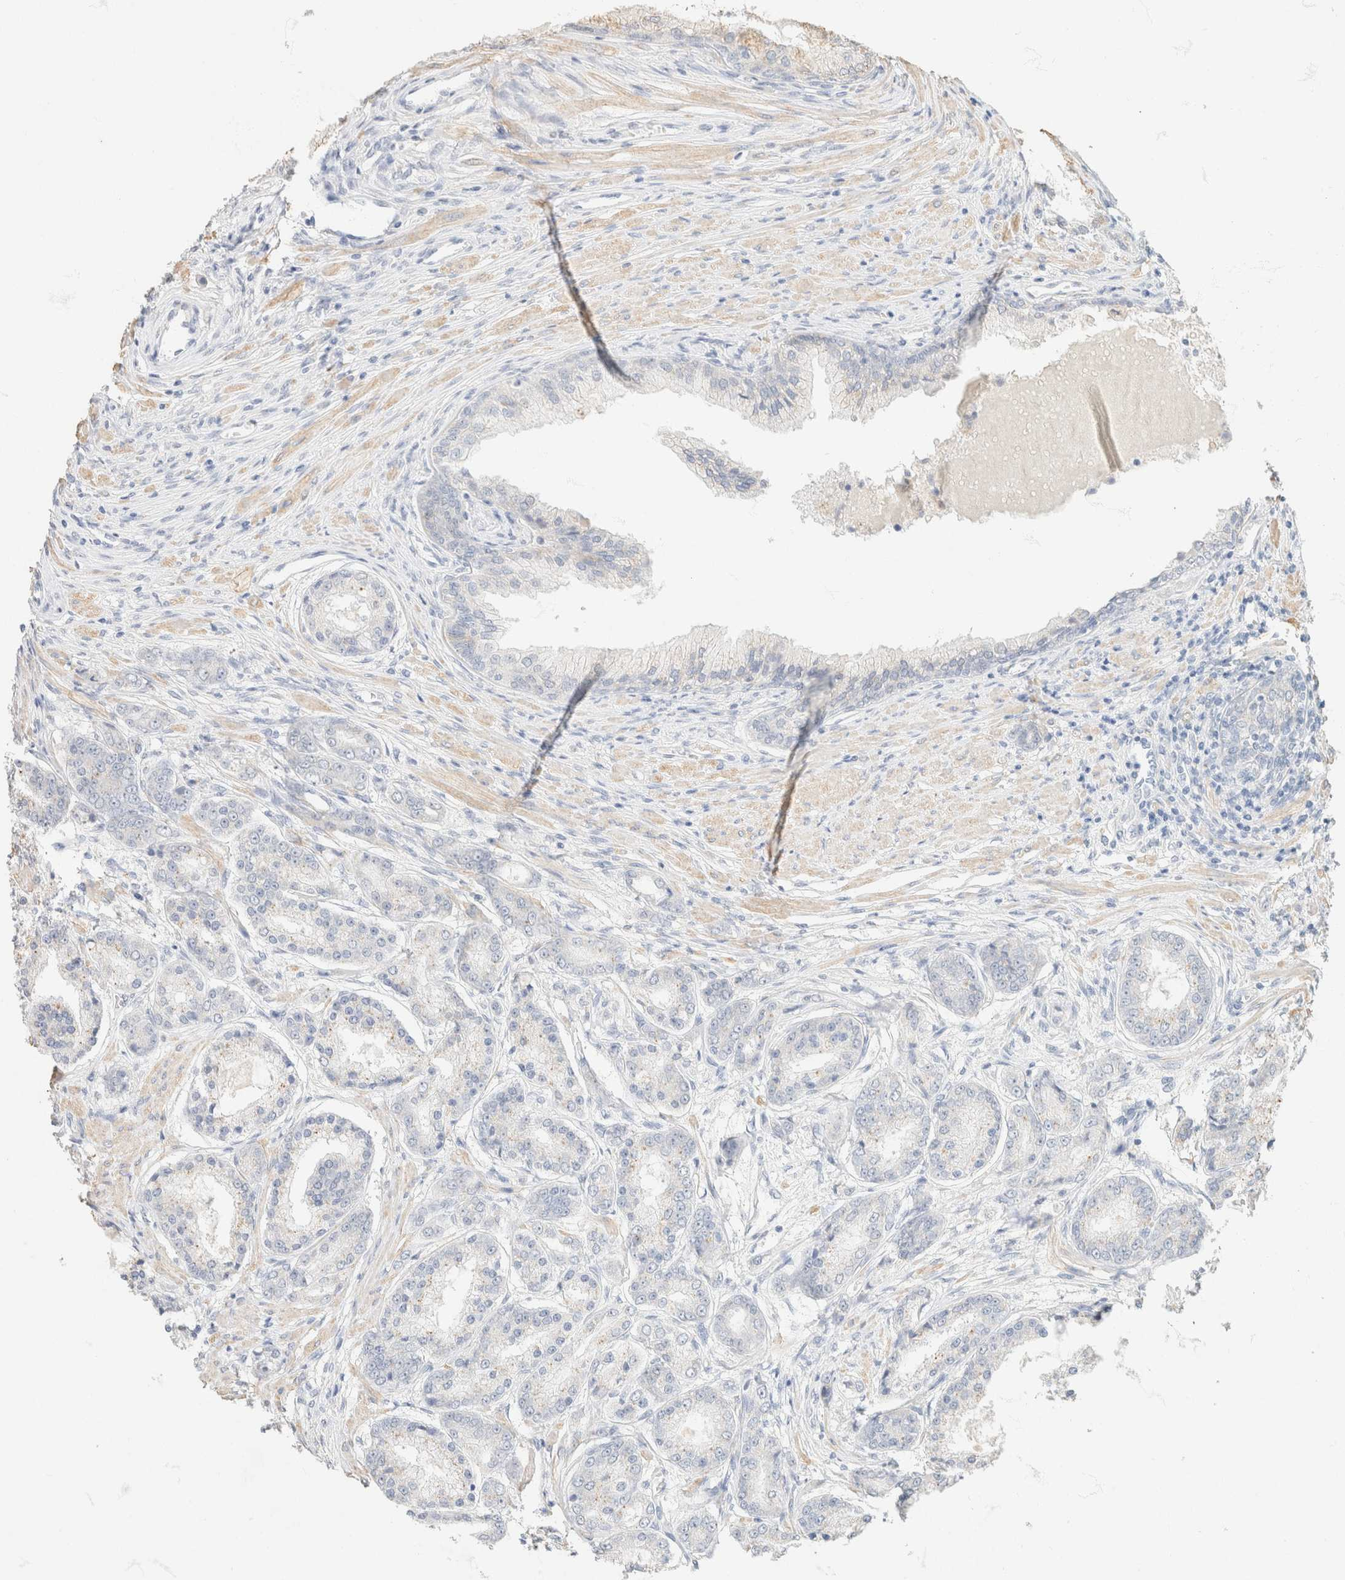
{"staining": {"intensity": "negative", "quantity": "none", "location": "none"}, "tissue": "prostate cancer", "cell_type": "Tumor cells", "image_type": "cancer", "snomed": [{"axis": "morphology", "description": "Adenocarcinoma, High grade"}, {"axis": "topography", "description": "Prostate"}], "caption": "An immunohistochemistry (IHC) image of prostate adenocarcinoma (high-grade) is shown. There is no staining in tumor cells of prostate adenocarcinoma (high-grade).", "gene": "CA12", "patient": {"sex": "male", "age": 59}}